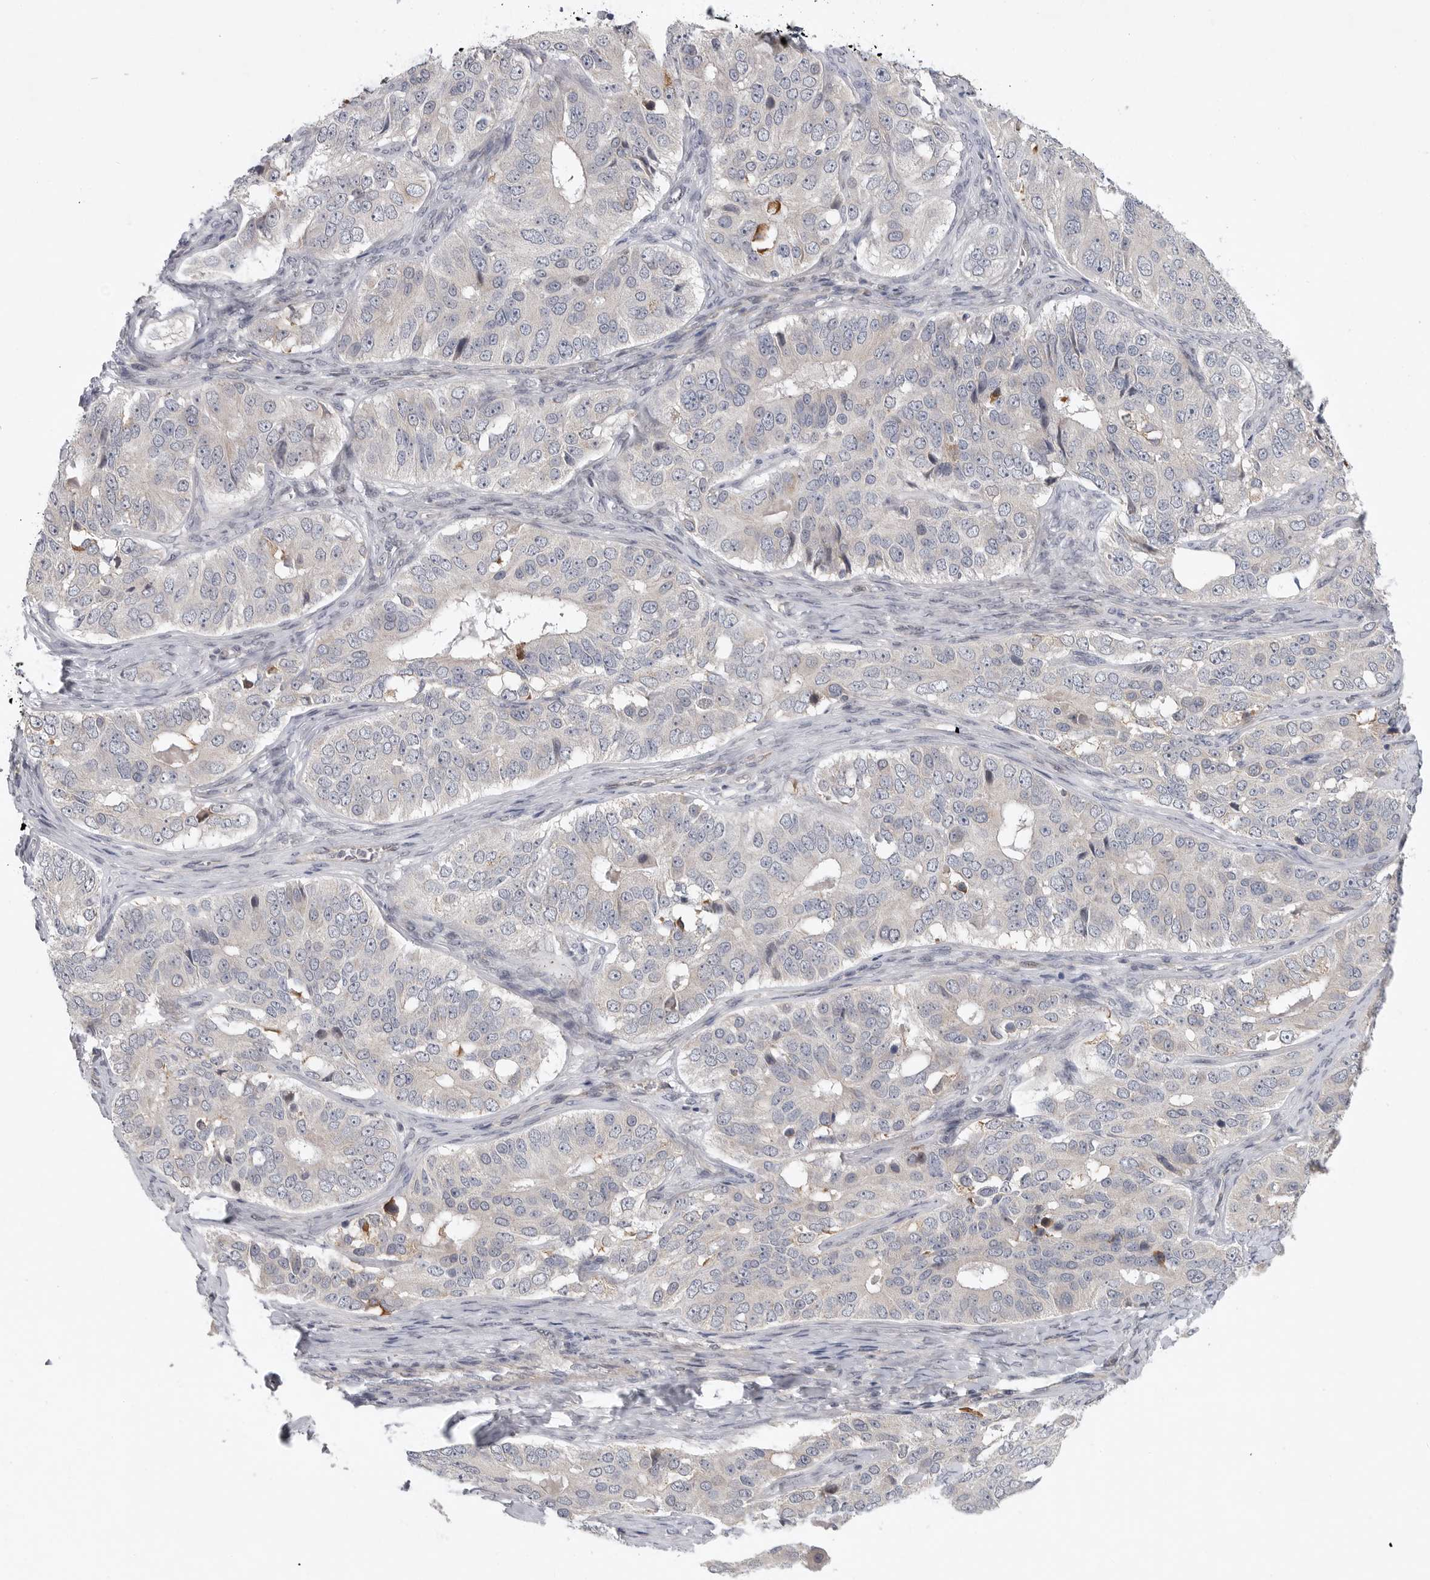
{"staining": {"intensity": "negative", "quantity": "none", "location": "none"}, "tissue": "ovarian cancer", "cell_type": "Tumor cells", "image_type": "cancer", "snomed": [{"axis": "morphology", "description": "Carcinoma, endometroid"}, {"axis": "topography", "description": "Ovary"}], "caption": "Tumor cells are negative for protein expression in human ovarian cancer.", "gene": "FBXO43", "patient": {"sex": "female", "age": 51}}